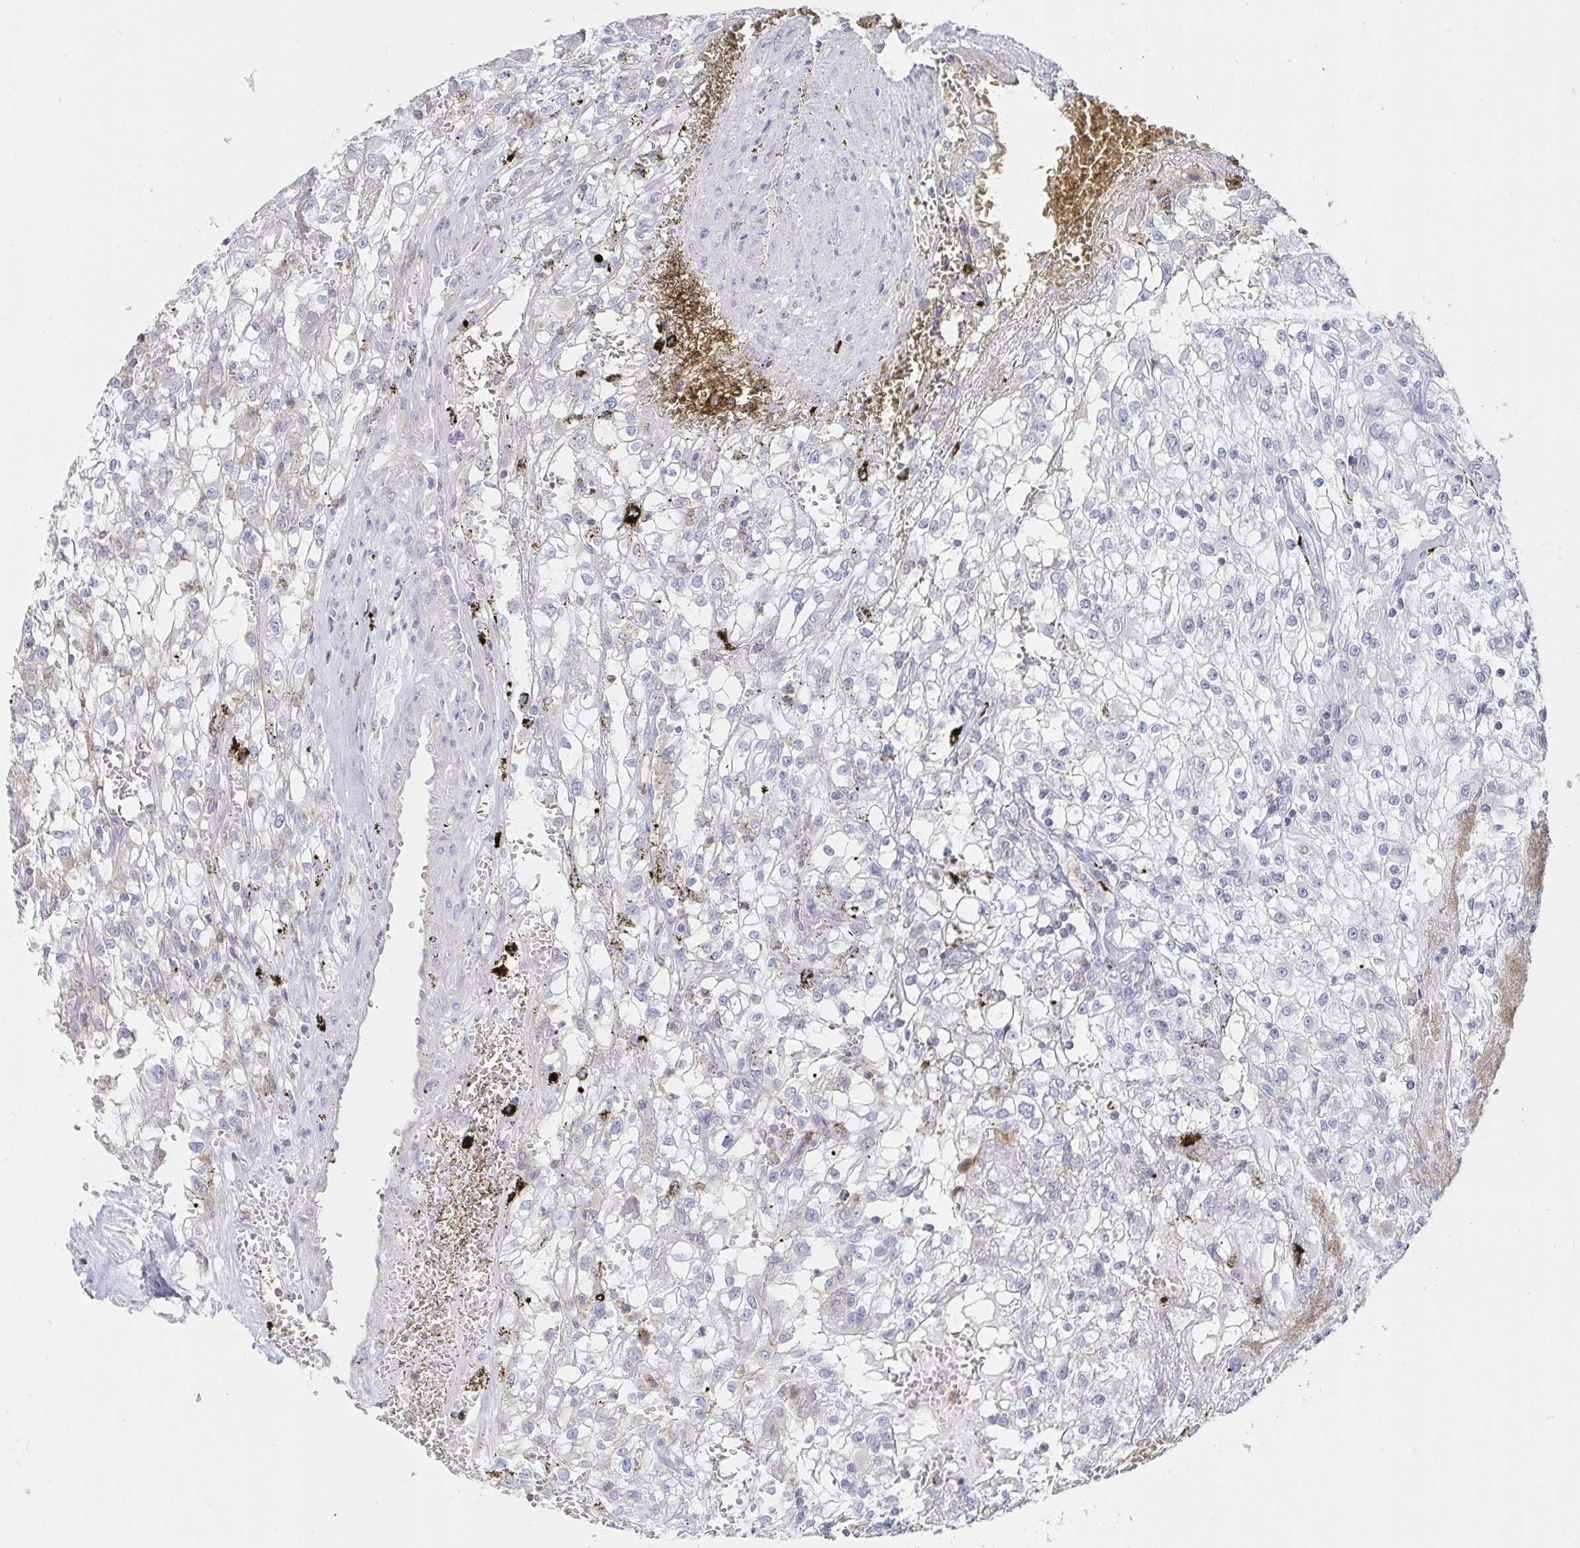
{"staining": {"intensity": "negative", "quantity": "none", "location": "none"}, "tissue": "renal cancer", "cell_type": "Tumor cells", "image_type": "cancer", "snomed": [{"axis": "morphology", "description": "Adenocarcinoma, NOS"}, {"axis": "topography", "description": "Kidney"}], "caption": "IHC photomicrograph of renal cancer (adenocarcinoma) stained for a protein (brown), which displays no staining in tumor cells.", "gene": "PIK3CD", "patient": {"sex": "female", "age": 74}}